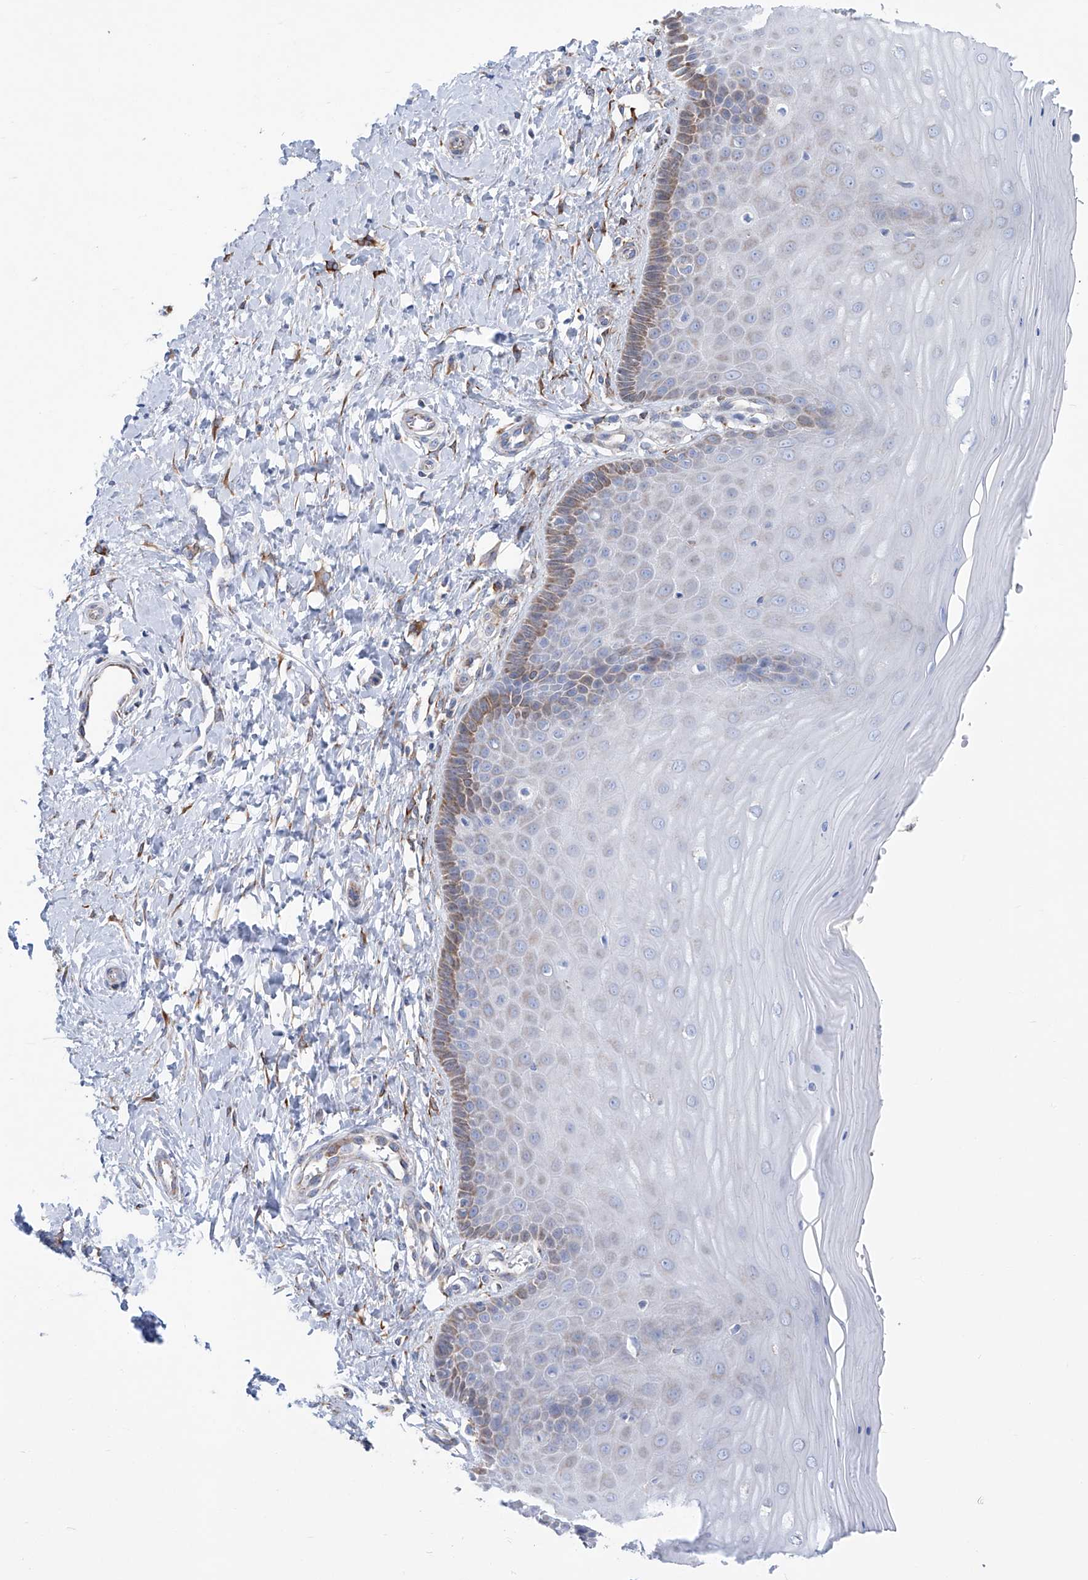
{"staining": {"intensity": "strong", "quantity": ">75%", "location": "cytoplasmic/membranous"}, "tissue": "cervix", "cell_type": "Glandular cells", "image_type": "normal", "snomed": [{"axis": "morphology", "description": "Normal tissue, NOS"}, {"axis": "topography", "description": "Cervix"}], "caption": "An IHC image of unremarkable tissue is shown. Protein staining in brown shows strong cytoplasmic/membranous positivity in cervix within glandular cells.", "gene": "ALDH6A1", "patient": {"sex": "female", "age": 55}}